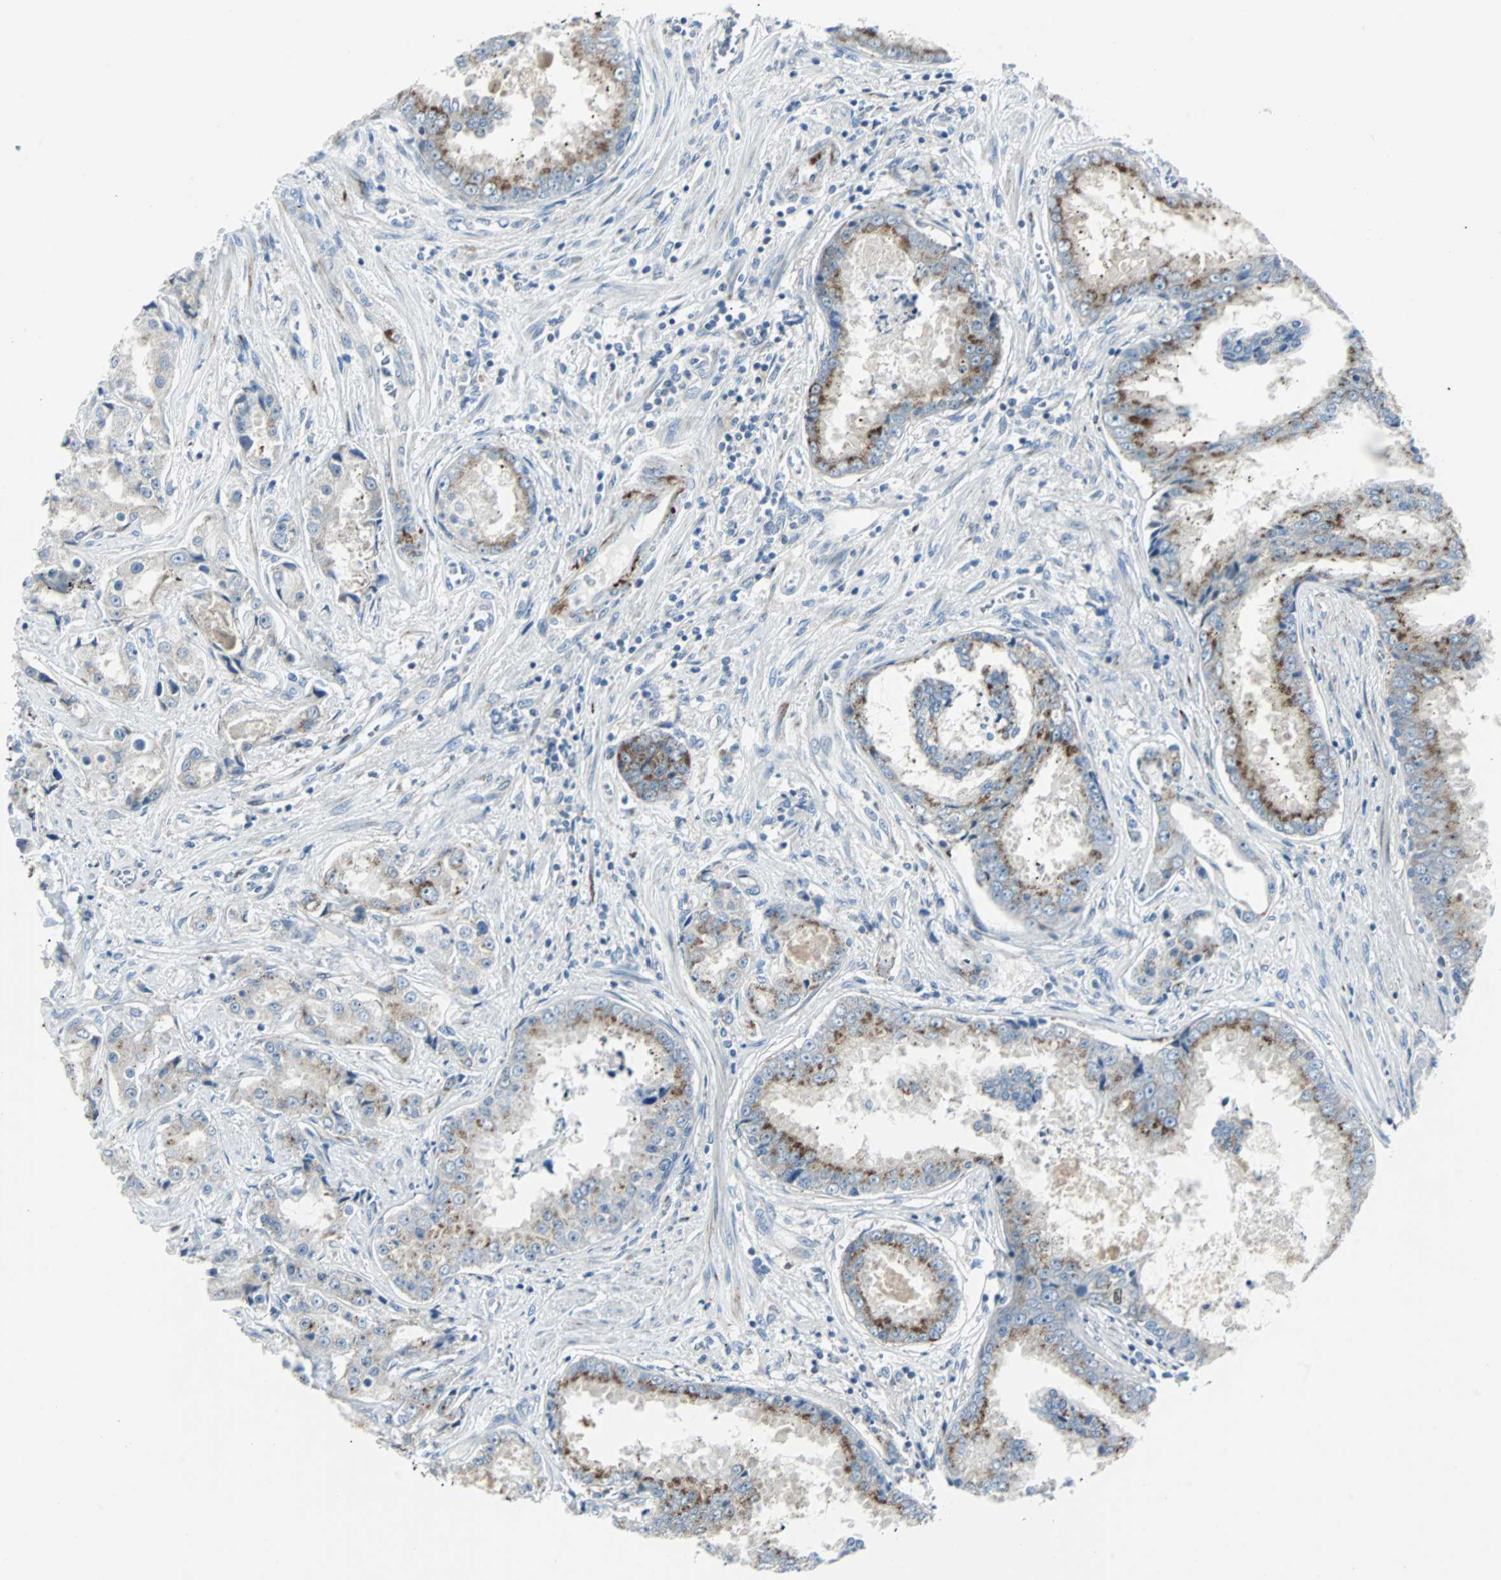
{"staining": {"intensity": "weak", "quantity": ">75%", "location": "cytoplasmic/membranous"}, "tissue": "prostate cancer", "cell_type": "Tumor cells", "image_type": "cancer", "snomed": [{"axis": "morphology", "description": "Adenocarcinoma, High grade"}, {"axis": "topography", "description": "Prostate"}], "caption": "A photomicrograph of adenocarcinoma (high-grade) (prostate) stained for a protein reveals weak cytoplasmic/membranous brown staining in tumor cells.", "gene": "BBC3", "patient": {"sex": "male", "age": 73}}